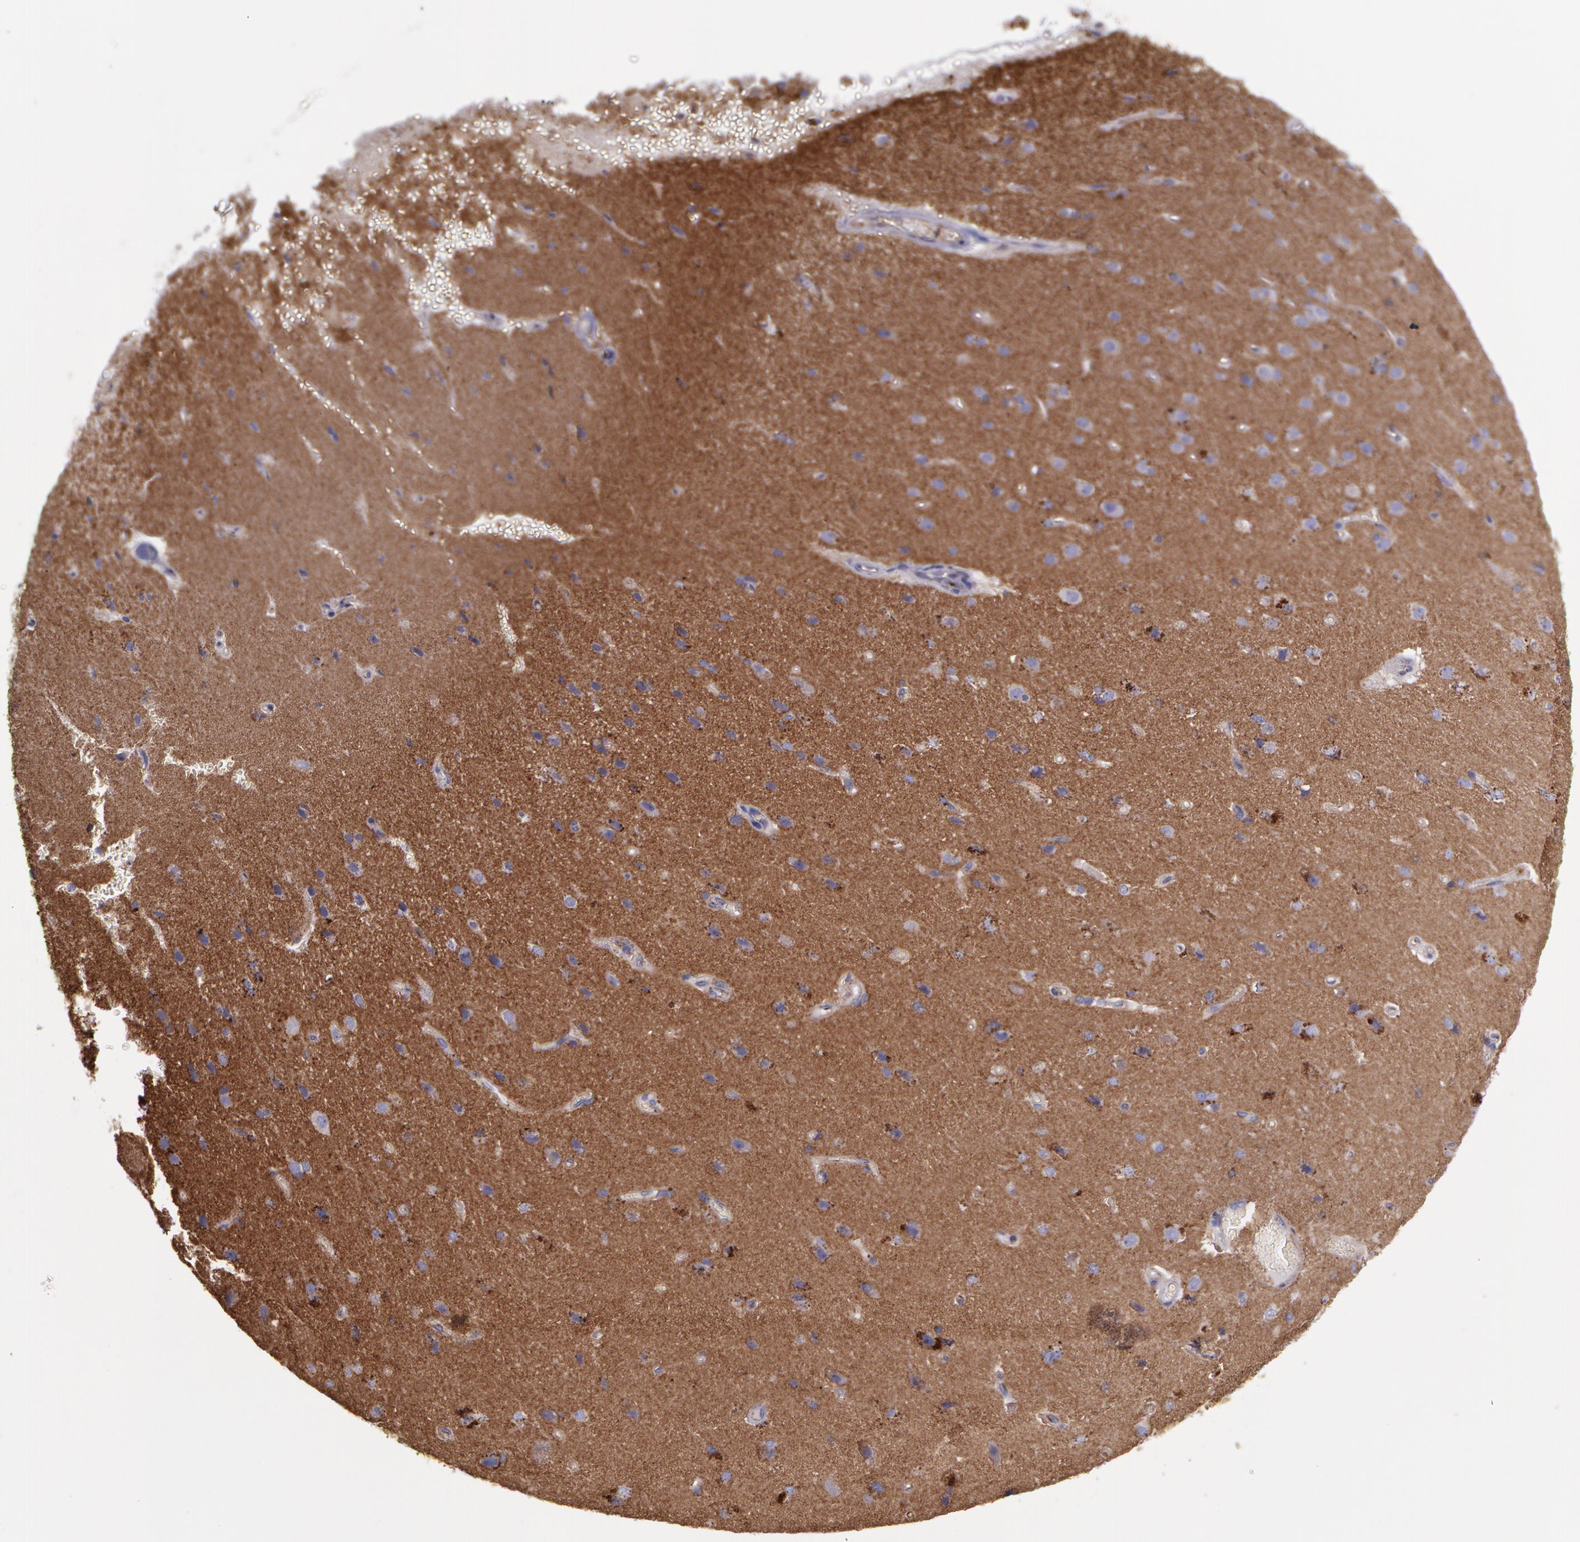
{"staining": {"intensity": "moderate", "quantity": ">75%", "location": "cytoplasmic/membranous"}, "tissue": "cerebral cortex", "cell_type": "Endothelial cells", "image_type": "normal", "snomed": [{"axis": "morphology", "description": "Normal tissue, NOS"}, {"axis": "morphology", "description": "Glioma, malignant, High grade"}, {"axis": "topography", "description": "Cerebral cortex"}], "caption": "Unremarkable cerebral cortex displays moderate cytoplasmic/membranous positivity in approximately >75% of endothelial cells, visualized by immunohistochemistry.", "gene": "FLOT2", "patient": {"sex": "male", "age": 77}}